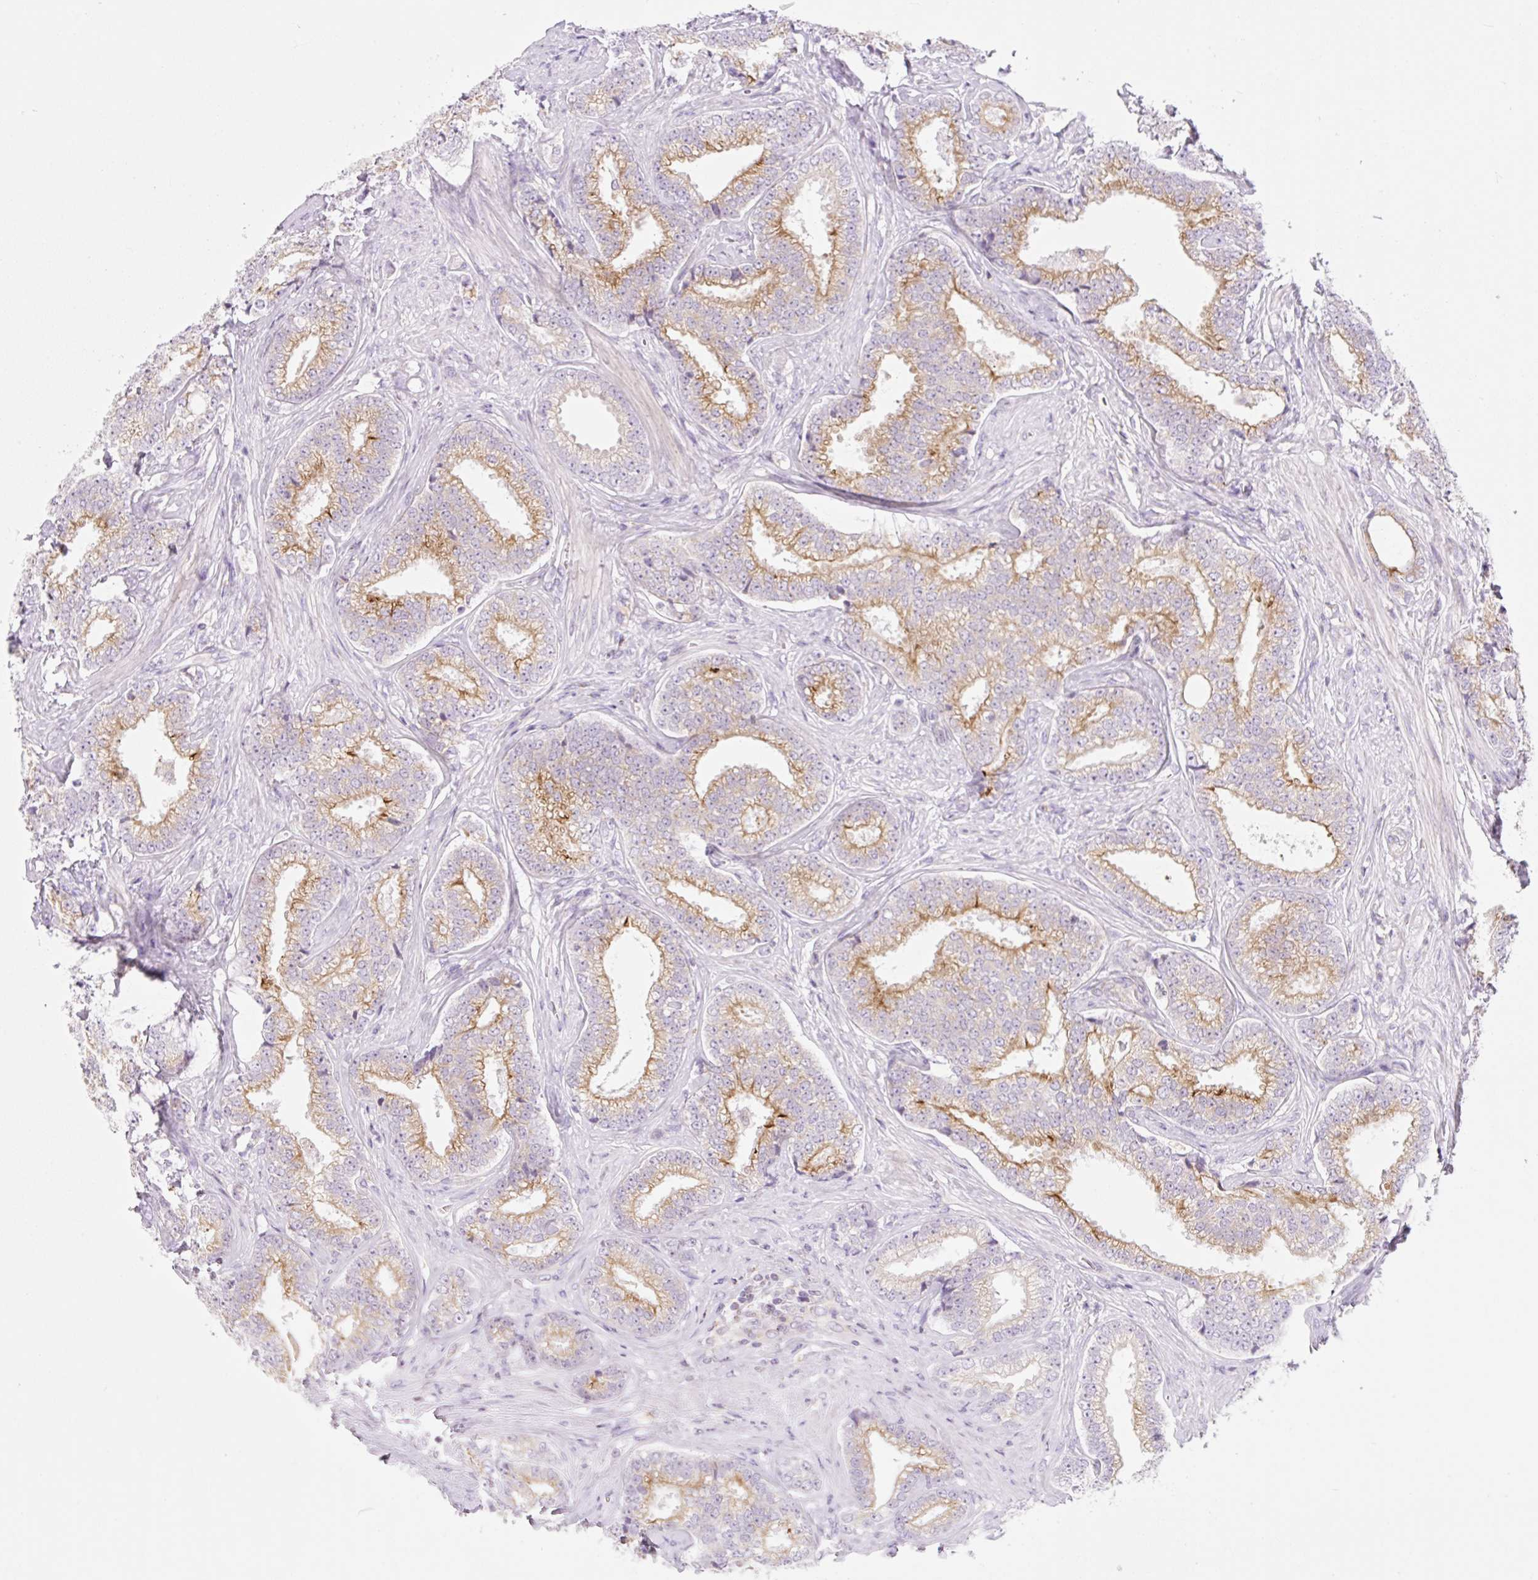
{"staining": {"intensity": "moderate", "quantity": ">75%", "location": "cytoplasmic/membranous"}, "tissue": "prostate cancer", "cell_type": "Tumor cells", "image_type": "cancer", "snomed": [{"axis": "morphology", "description": "Adenocarcinoma, Low grade"}, {"axis": "topography", "description": "Prostate"}], "caption": "Brown immunohistochemical staining in prostate cancer (low-grade adenocarcinoma) shows moderate cytoplasmic/membranous expression in approximately >75% of tumor cells. (DAB (3,3'-diaminobenzidine) IHC with brightfield microscopy, high magnification).", "gene": "FOCAD", "patient": {"sex": "male", "age": 63}}